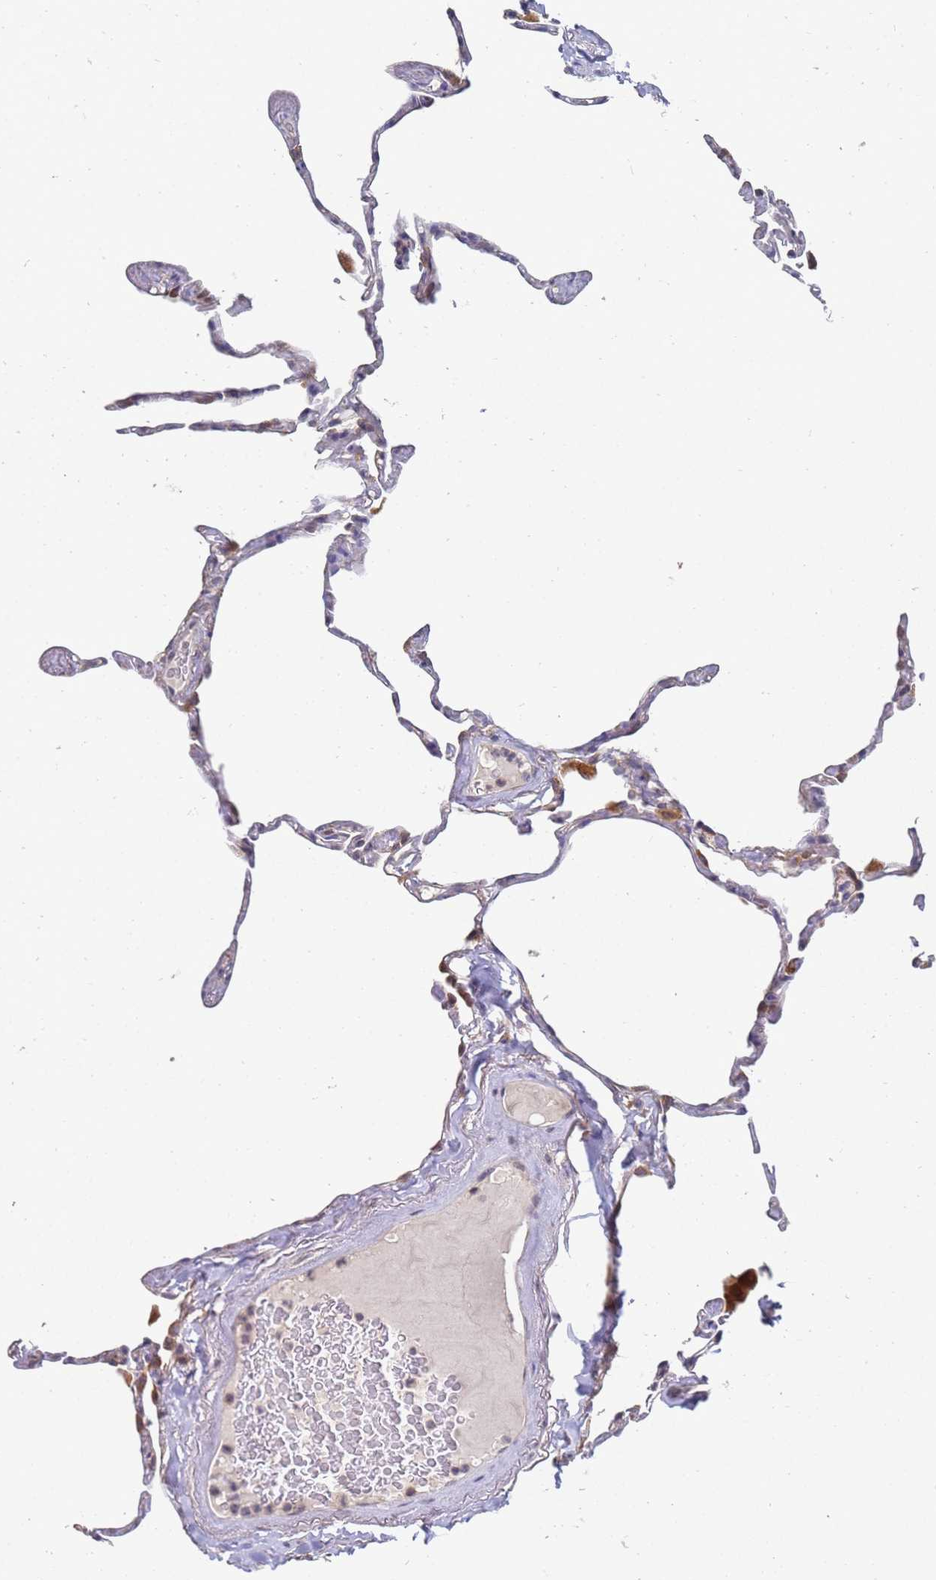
{"staining": {"intensity": "moderate", "quantity": "<25%", "location": "cytoplasmic/membranous"}, "tissue": "lung", "cell_type": "Alveolar cells", "image_type": "normal", "snomed": [{"axis": "morphology", "description": "Normal tissue, NOS"}, {"axis": "topography", "description": "Lung"}], "caption": "Immunohistochemistry (DAB (3,3'-diaminobenzidine)) staining of unremarkable lung displays moderate cytoplasmic/membranous protein expression in about <25% of alveolar cells. (DAB (3,3'-diaminobenzidine) = brown stain, brightfield microscopy at high magnification).", "gene": "VRK2", "patient": {"sex": "male", "age": 65}}